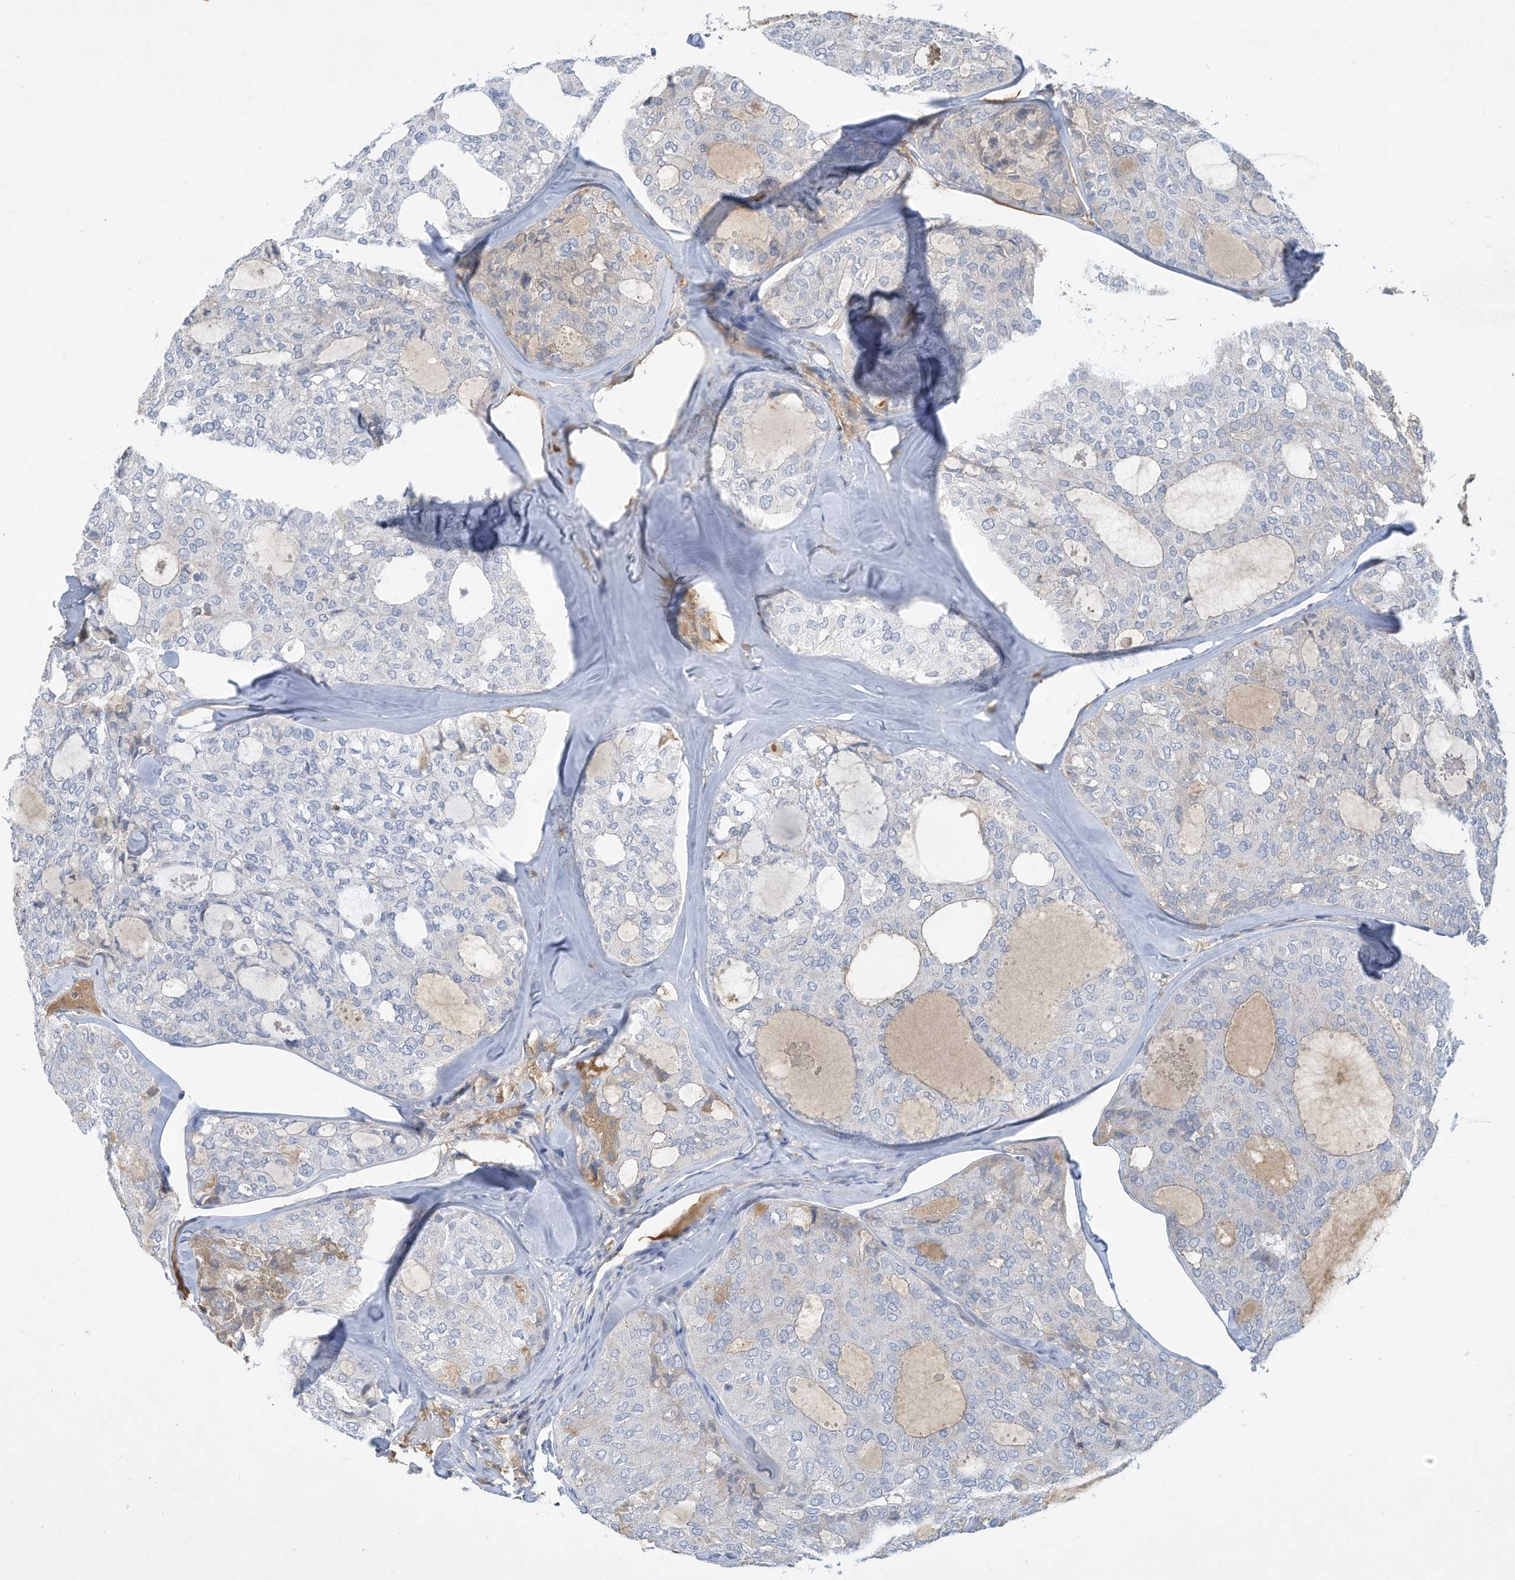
{"staining": {"intensity": "negative", "quantity": "none", "location": "none"}, "tissue": "thyroid cancer", "cell_type": "Tumor cells", "image_type": "cancer", "snomed": [{"axis": "morphology", "description": "Follicular adenoma carcinoma, NOS"}, {"axis": "topography", "description": "Thyroid gland"}], "caption": "Immunohistochemistry of human thyroid cancer demonstrates no staining in tumor cells.", "gene": "HAS3", "patient": {"sex": "male", "age": 75}}